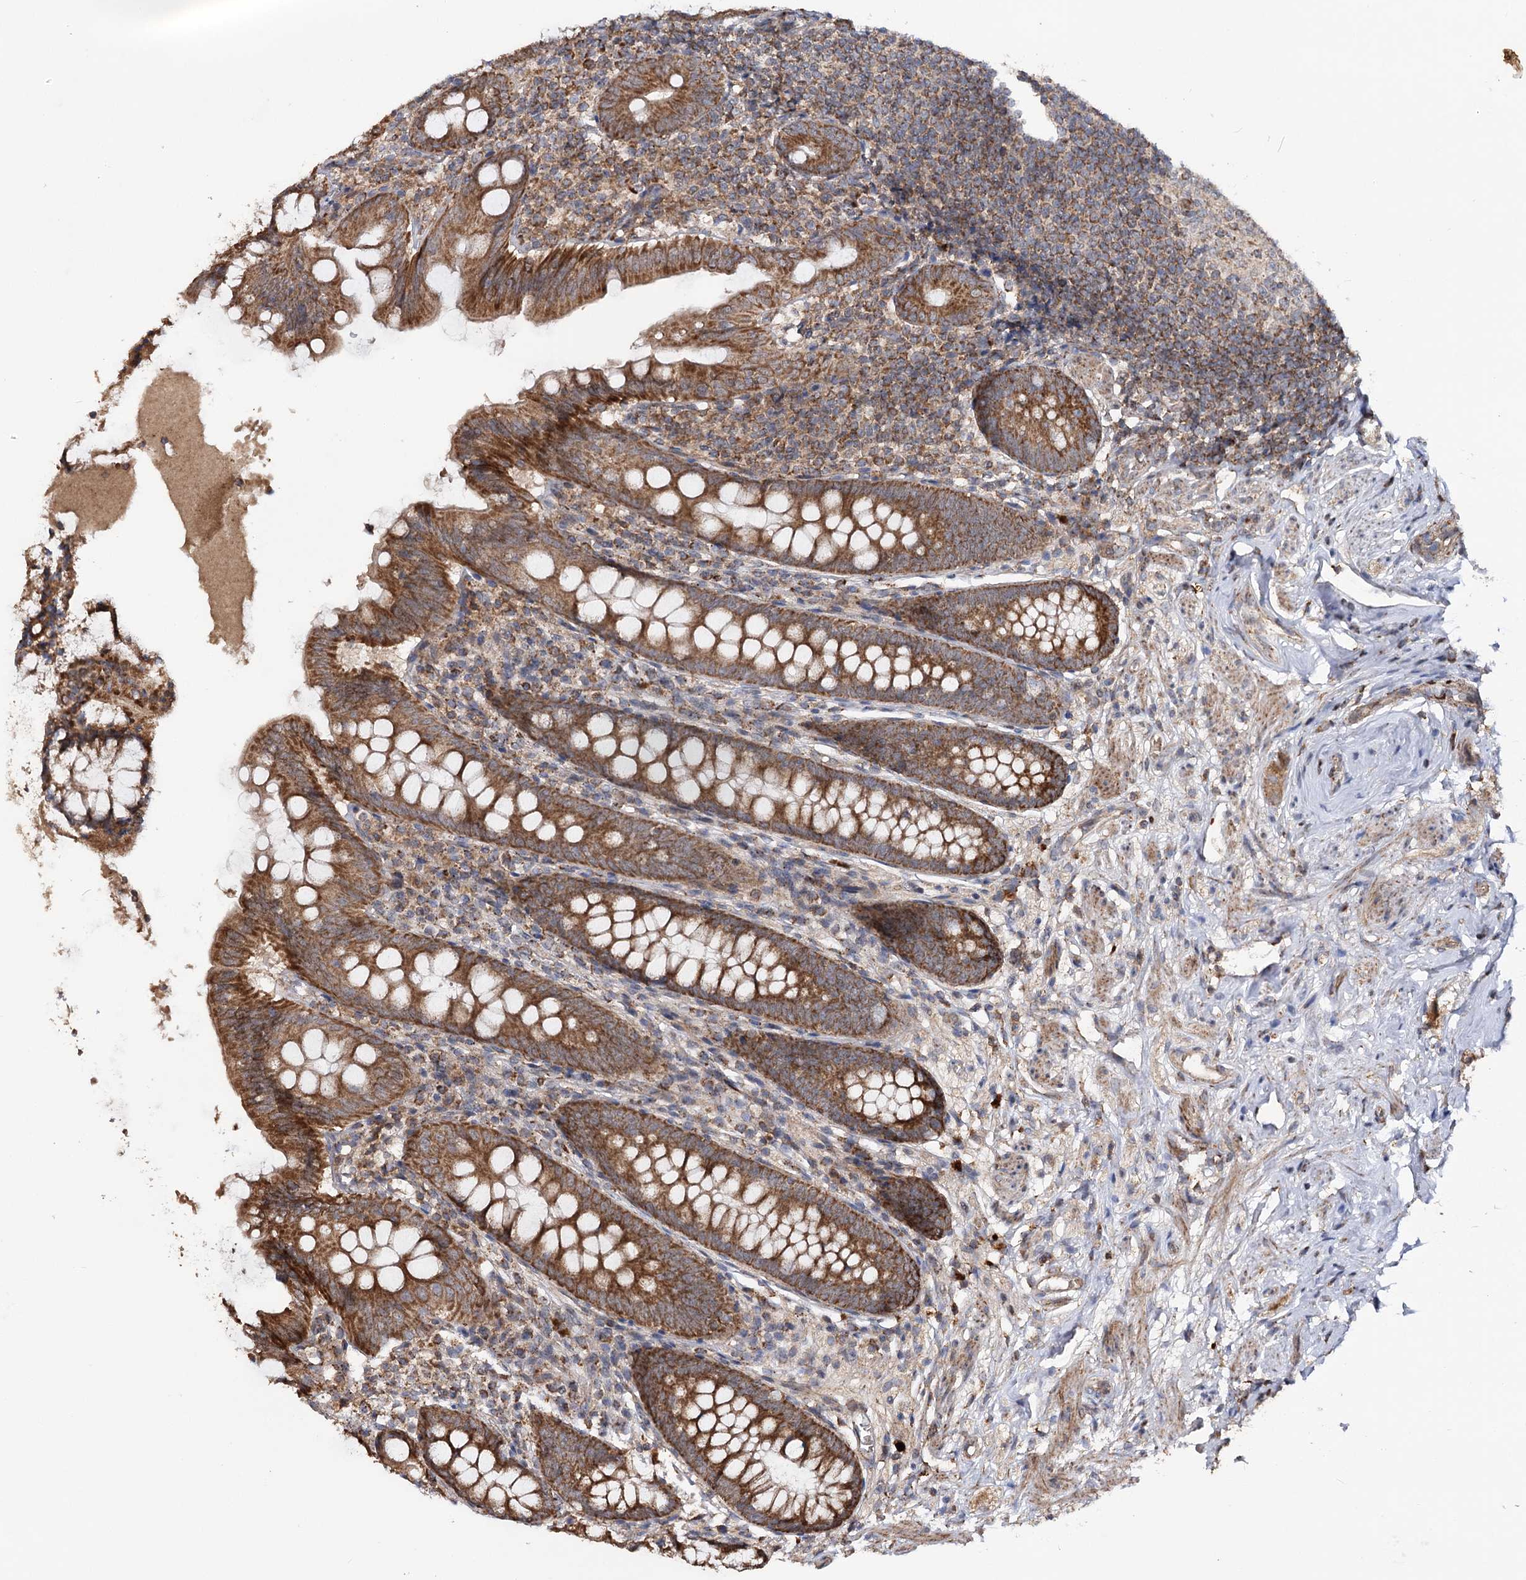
{"staining": {"intensity": "moderate", "quantity": ">75%", "location": "cytoplasmic/membranous"}, "tissue": "appendix", "cell_type": "Glandular cells", "image_type": "normal", "snomed": [{"axis": "morphology", "description": "Normal tissue, NOS"}, {"axis": "topography", "description": "Appendix"}], "caption": "Moderate cytoplasmic/membranous protein expression is appreciated in about >75% of glandular cells in appendix.", "gene": "MINDY3", "patient": {"sex": "female", "age": 51}}